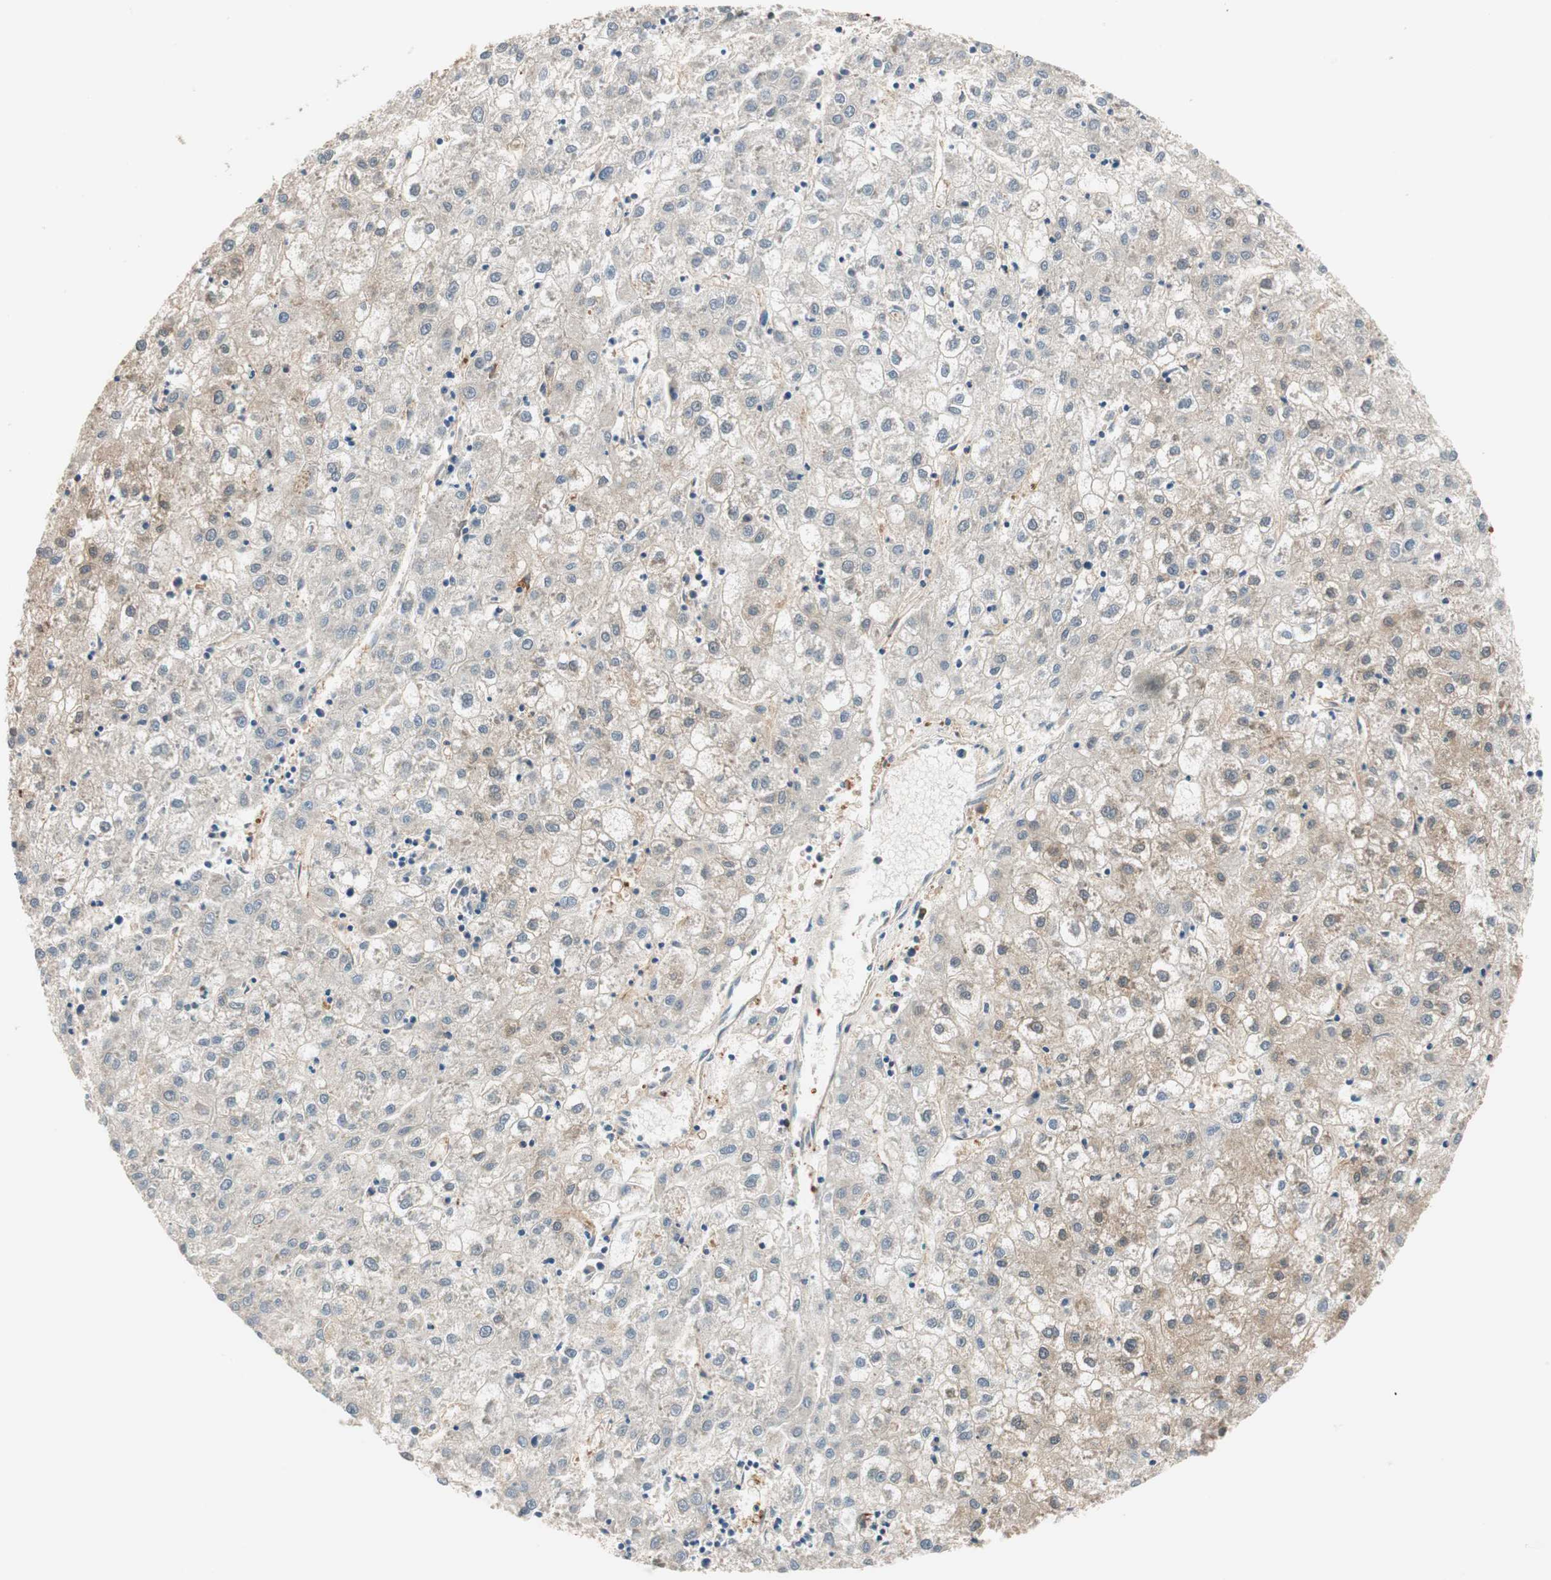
{"staining": {"intensity": "weak", "quantity": "<25%", "location": "cytoplasmic/membranous"}, "tissue": "liver cancer", "cell_type": "Tumor cells", "image_type": "cancer", "snomed": [{"axis": "morphology", "description": "Carcinoma, Hepatocellular, NOS"}, {"axis": "topography", "description": "Liver"}], "caption": "Tumor cells show no significant protein expression in liver cancer (hepatocellular carcinoma). (DAB immunohistochemistry (IHC), high magnification).", "gene": "WASL", "patient": {"sex": "male", "age": 72}}